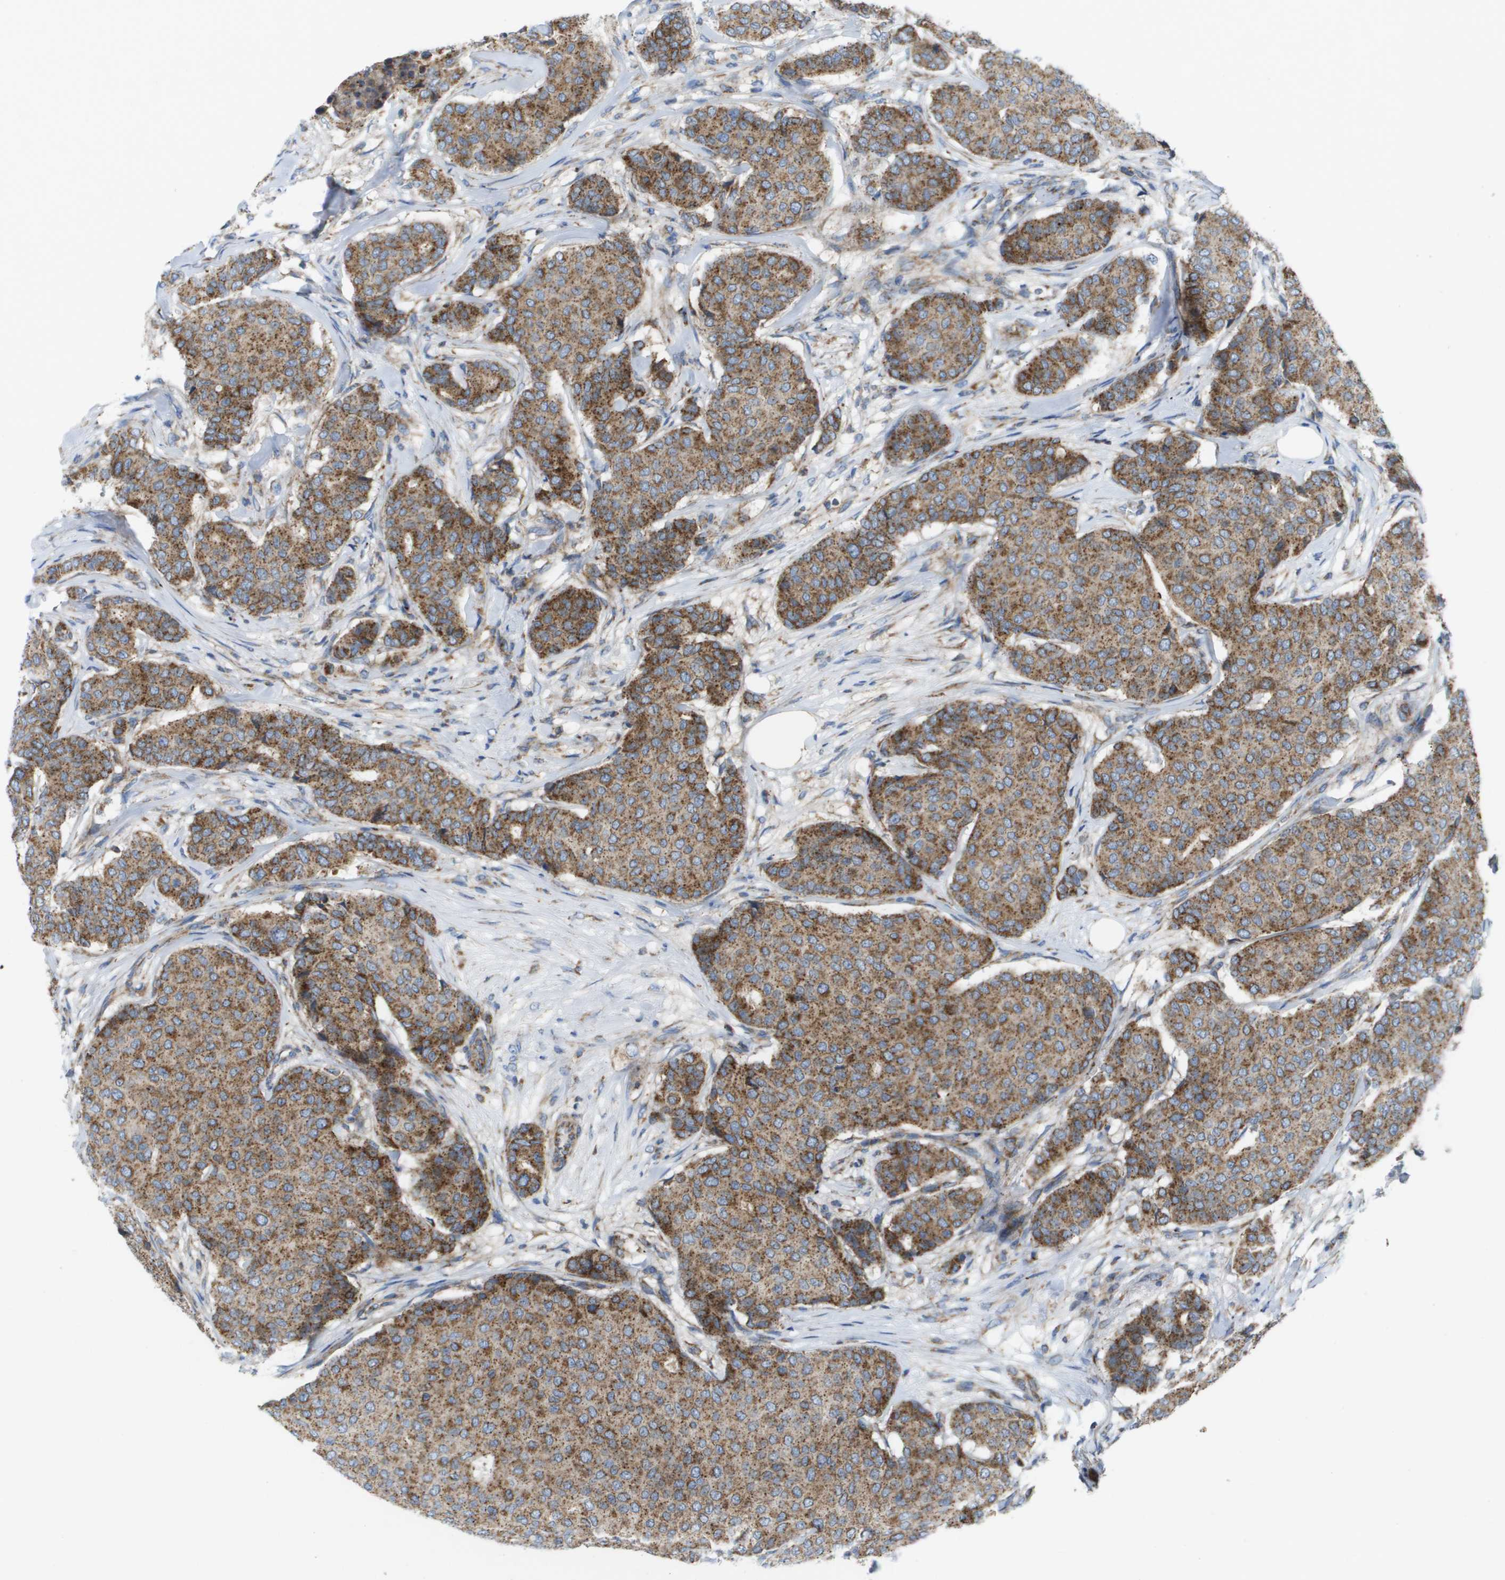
{"staining": {"intensity": "moderate", "quantity": ">75%", "location": "cytoplasmic/membranous"}, "tissue": "breast cancer", "cell_type": "Tumor cells", "image_type": "cancer", "snomed": [{"axis": "morphology", "description": "Duct carcinoma"}, {"axis": "topography", "description": "Breast"}], "caption": "About >75% of tumor cells in breast cancer (intraductal carcinoma) display moderate cytoplasmic/membranous protein expression as visualized by brown immunohistochemical staining.", "gene": "FIS1", "patient": {"sex": "female", "age": 75}}